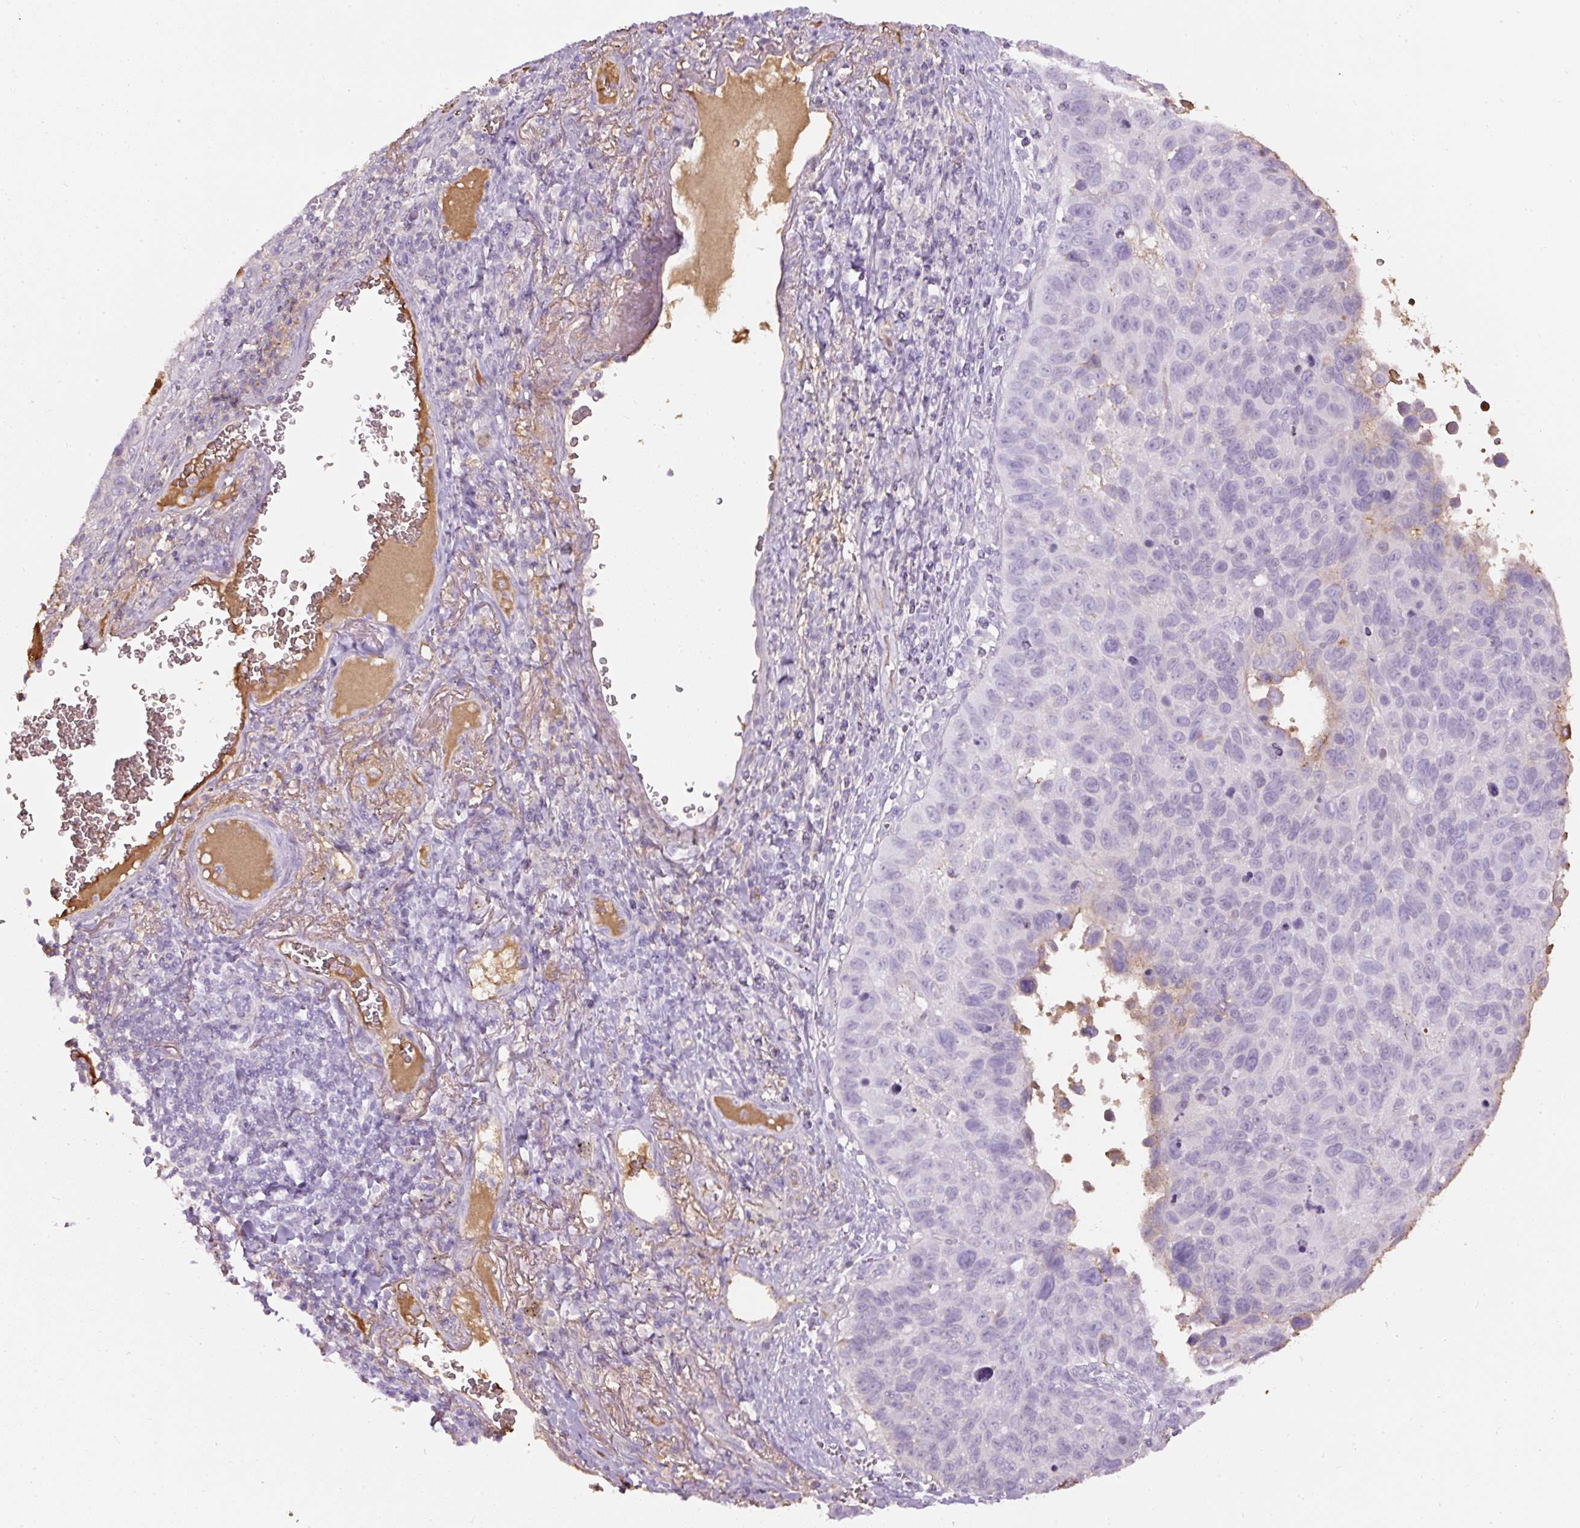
{"staining": {"intensity": "negative", "quantity": "none", "location": "none"}, "tissue": "lung cancer", "cell_type": "Tumor cells", "image_type": "cancer", "snomed": [{"axis": "morphology", "description": "Squamous cell carcinoma, NOS"}, {"axis": "topography", "description": "Lung"}], "caption": "The image displays no staining of tumor cells in lung cancer (squamous cell carcinoma). Nuclei are stained in blue.", "gene": "APOA1", "patient": {"sex": "male", "age": 66}}